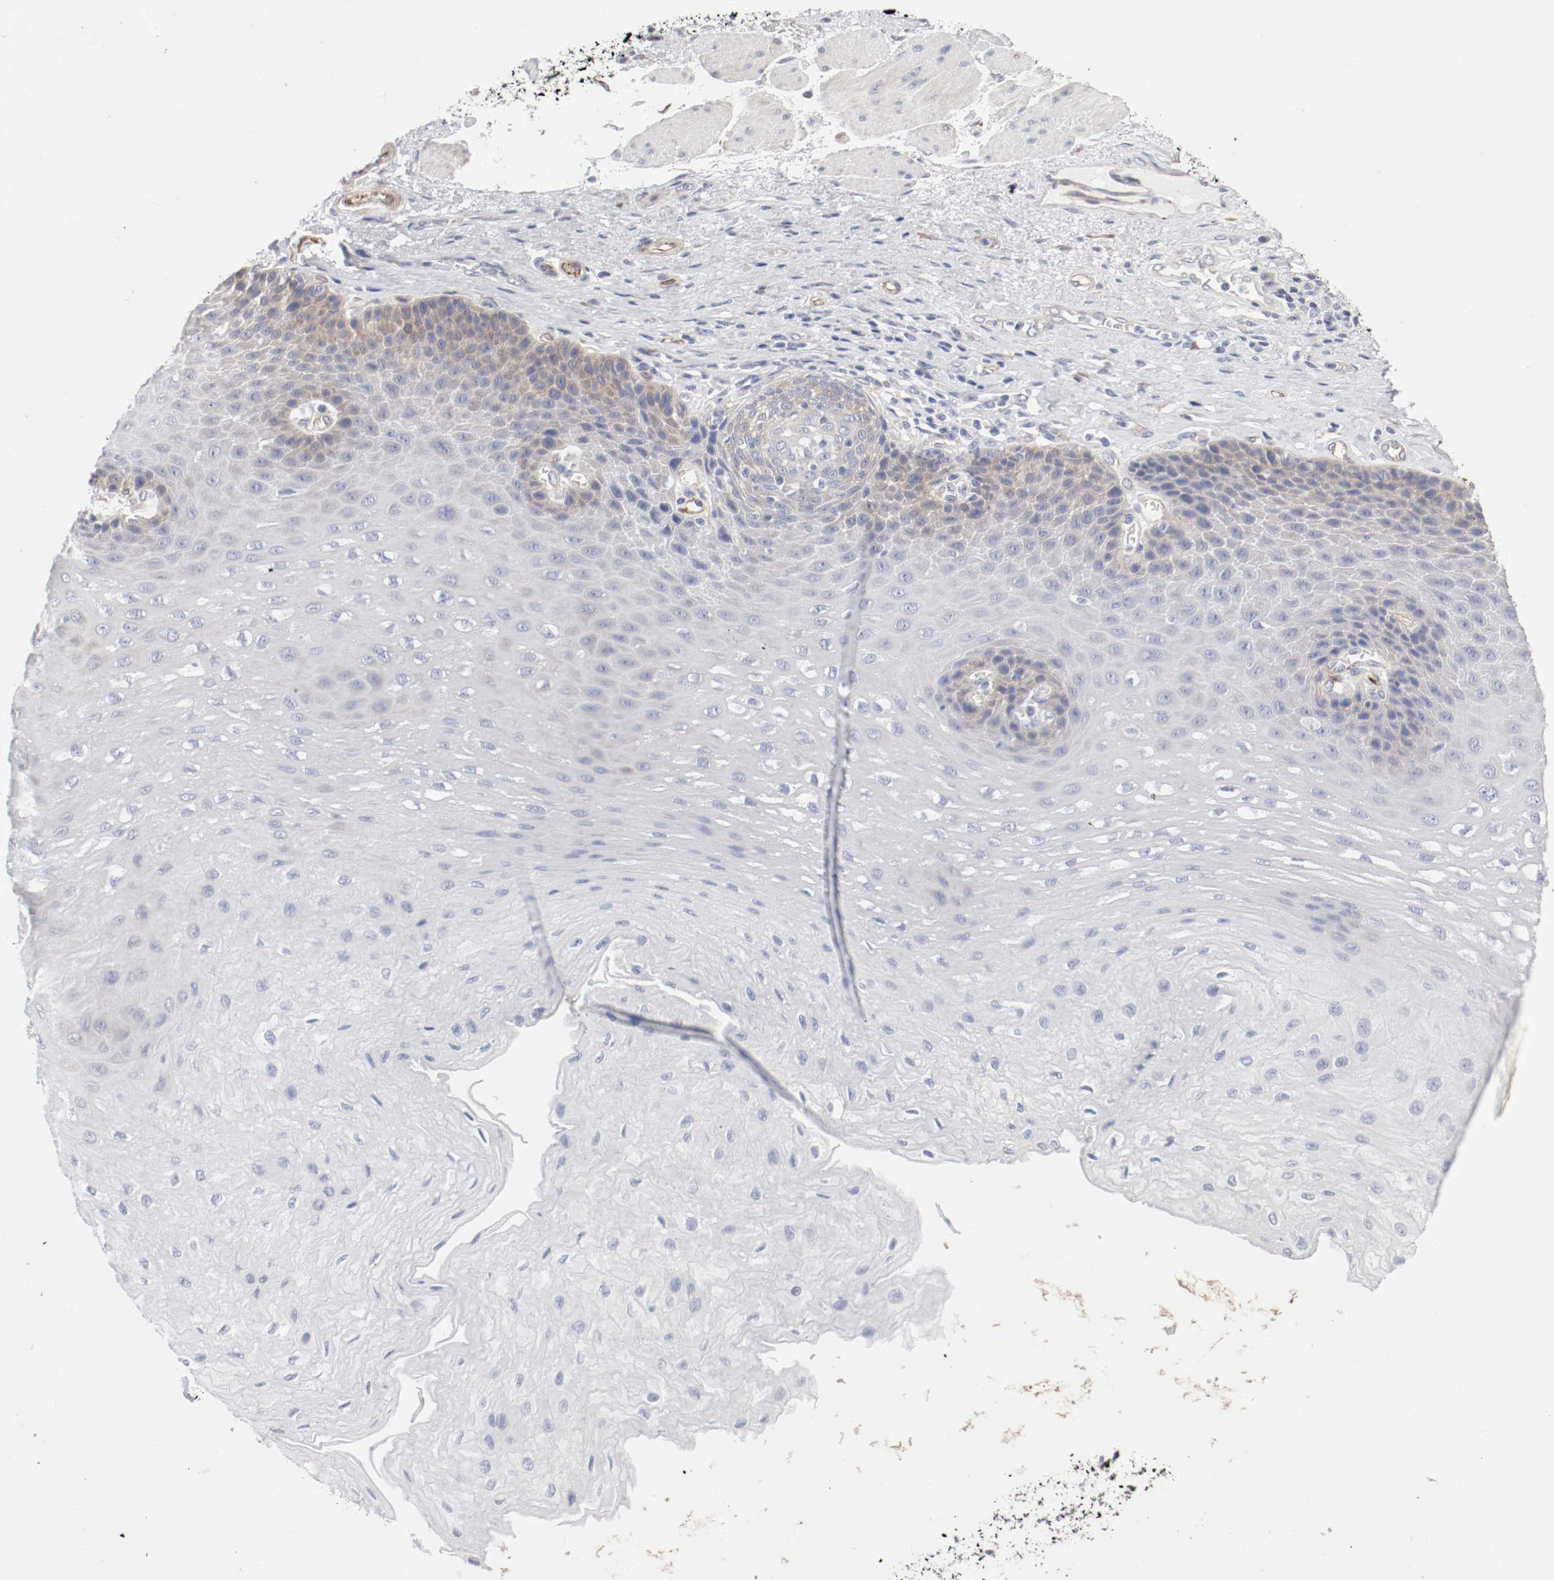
{"staining": {"intensity": "moderate", "quantity": "<25%", "location": "cytoplasmic/membranous"}, "tissue": "esophagus", "cell_type": "Squamous epithelial cells", "image_type": "normal", "snomed": [{"axis": "morphology", "description": "Normal tissue, NOS"}, {"axis": "topography", "description": "Esophagus"}], "caption": "Moderate cytoplasmic/membranous staining is identified in about <25% of squamous epithelial cells in normal esophagus.", "gene": "GIT1", "patient": {"sex": "female", "age": 72}}